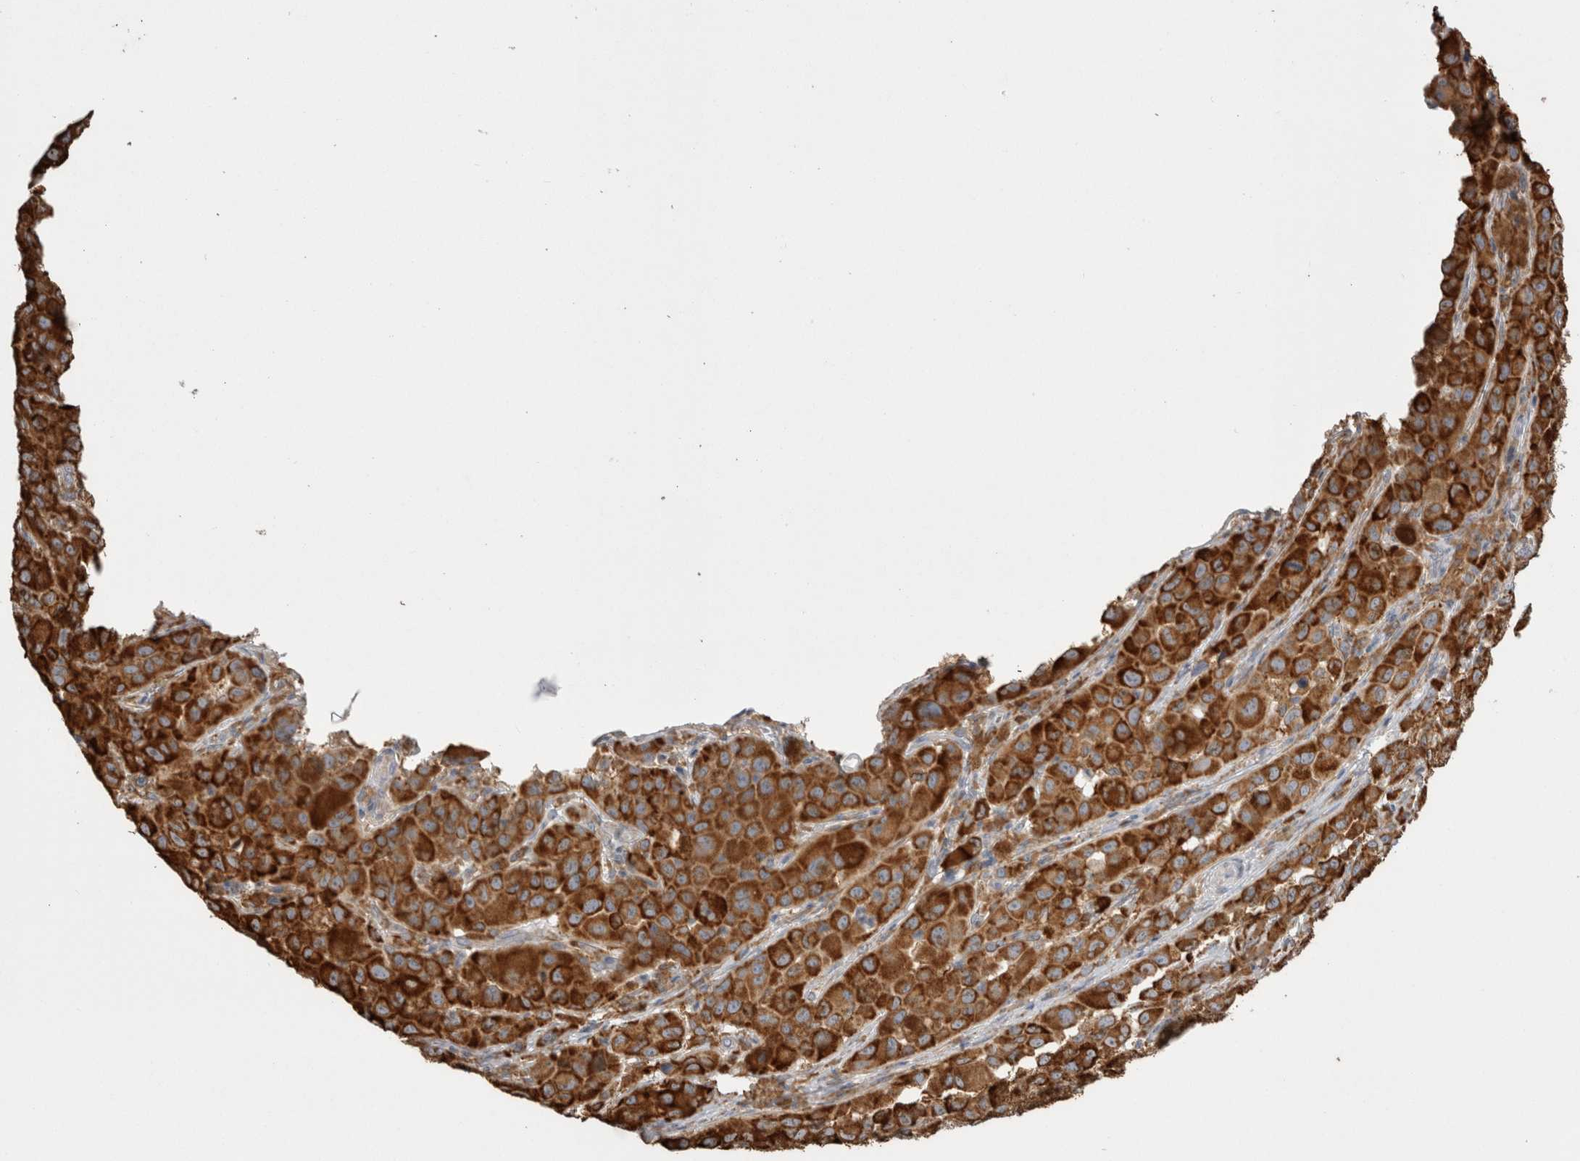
{"staining": {"intensity": "strong", "quantity": ">75%", "location": "cytoplasmic/membranous"}, "tissue": "melanoma", "cell_type": "Tumor cells", "image_type": "cancer", "snomed": [{"axis": "morphology", "description": "Malignant melanoma, NOS"}, {"axis": "topography", "description": "Skin"}], "caption": "Brown immunohistochemical staining in malignant melanoma shows strong cytoplasmic/membranous positivity in about >75% of tumor cells.", "gene": "LRPAP1", "patient": {"sex": "male", "age": 96}}